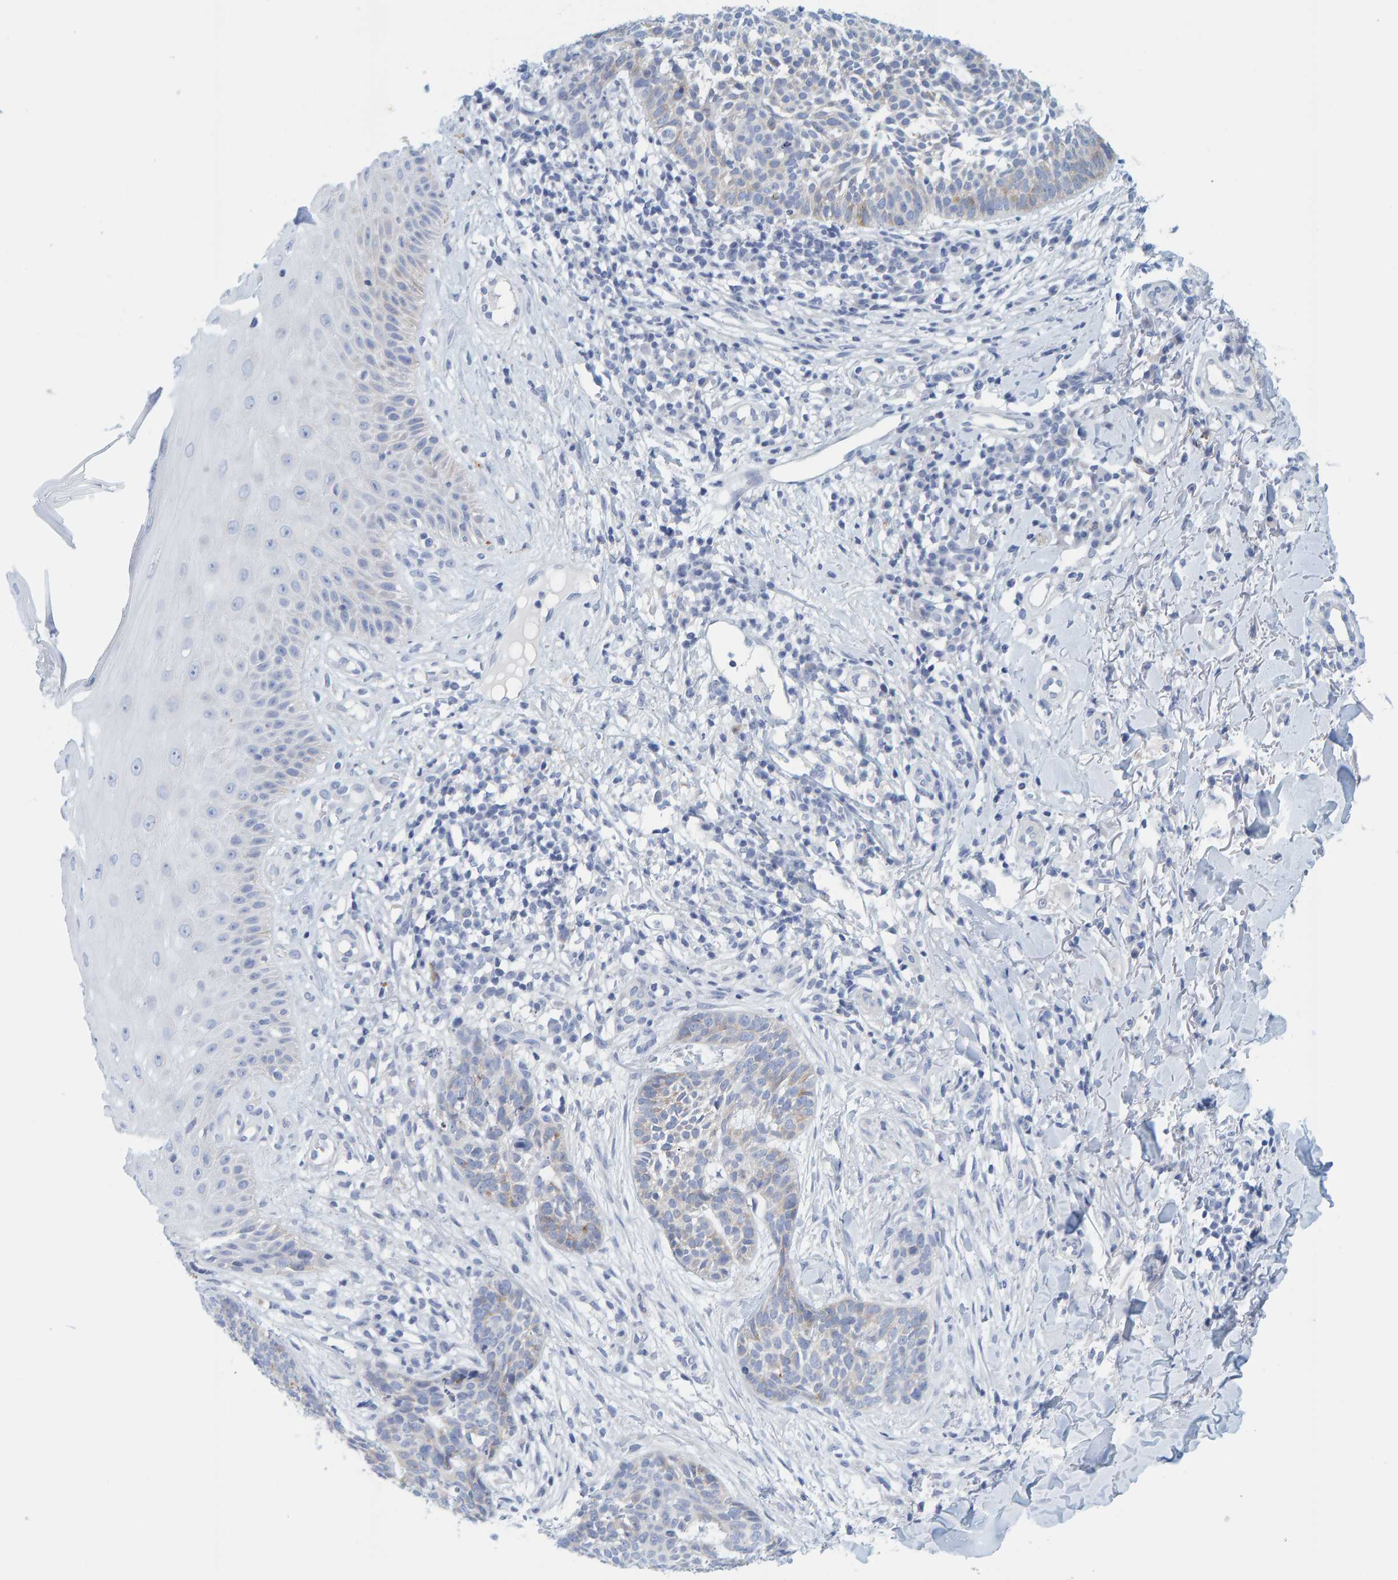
{"staining": {"intensity": "negative", "quantity": "none", "location": "none"}, "tissue": "skin cancer", "cell_type": "Tumor cells", "image_type": "cancer", "snomed": [{"axis": "morphology", "description": "Normal tissue, NOS"}, {"axis": "morphology", "description": "Basal cell carcinoma"}, {"axis": "topography", "description": "Skin"}], "caption": "This is an immunohistochemistry (IHC) photomicrograph of basal cell carcinoma (skin). There is no expression in tumor cells.", "gene": "KLHL11", "patient": {"sex": "male", "age": 67}}